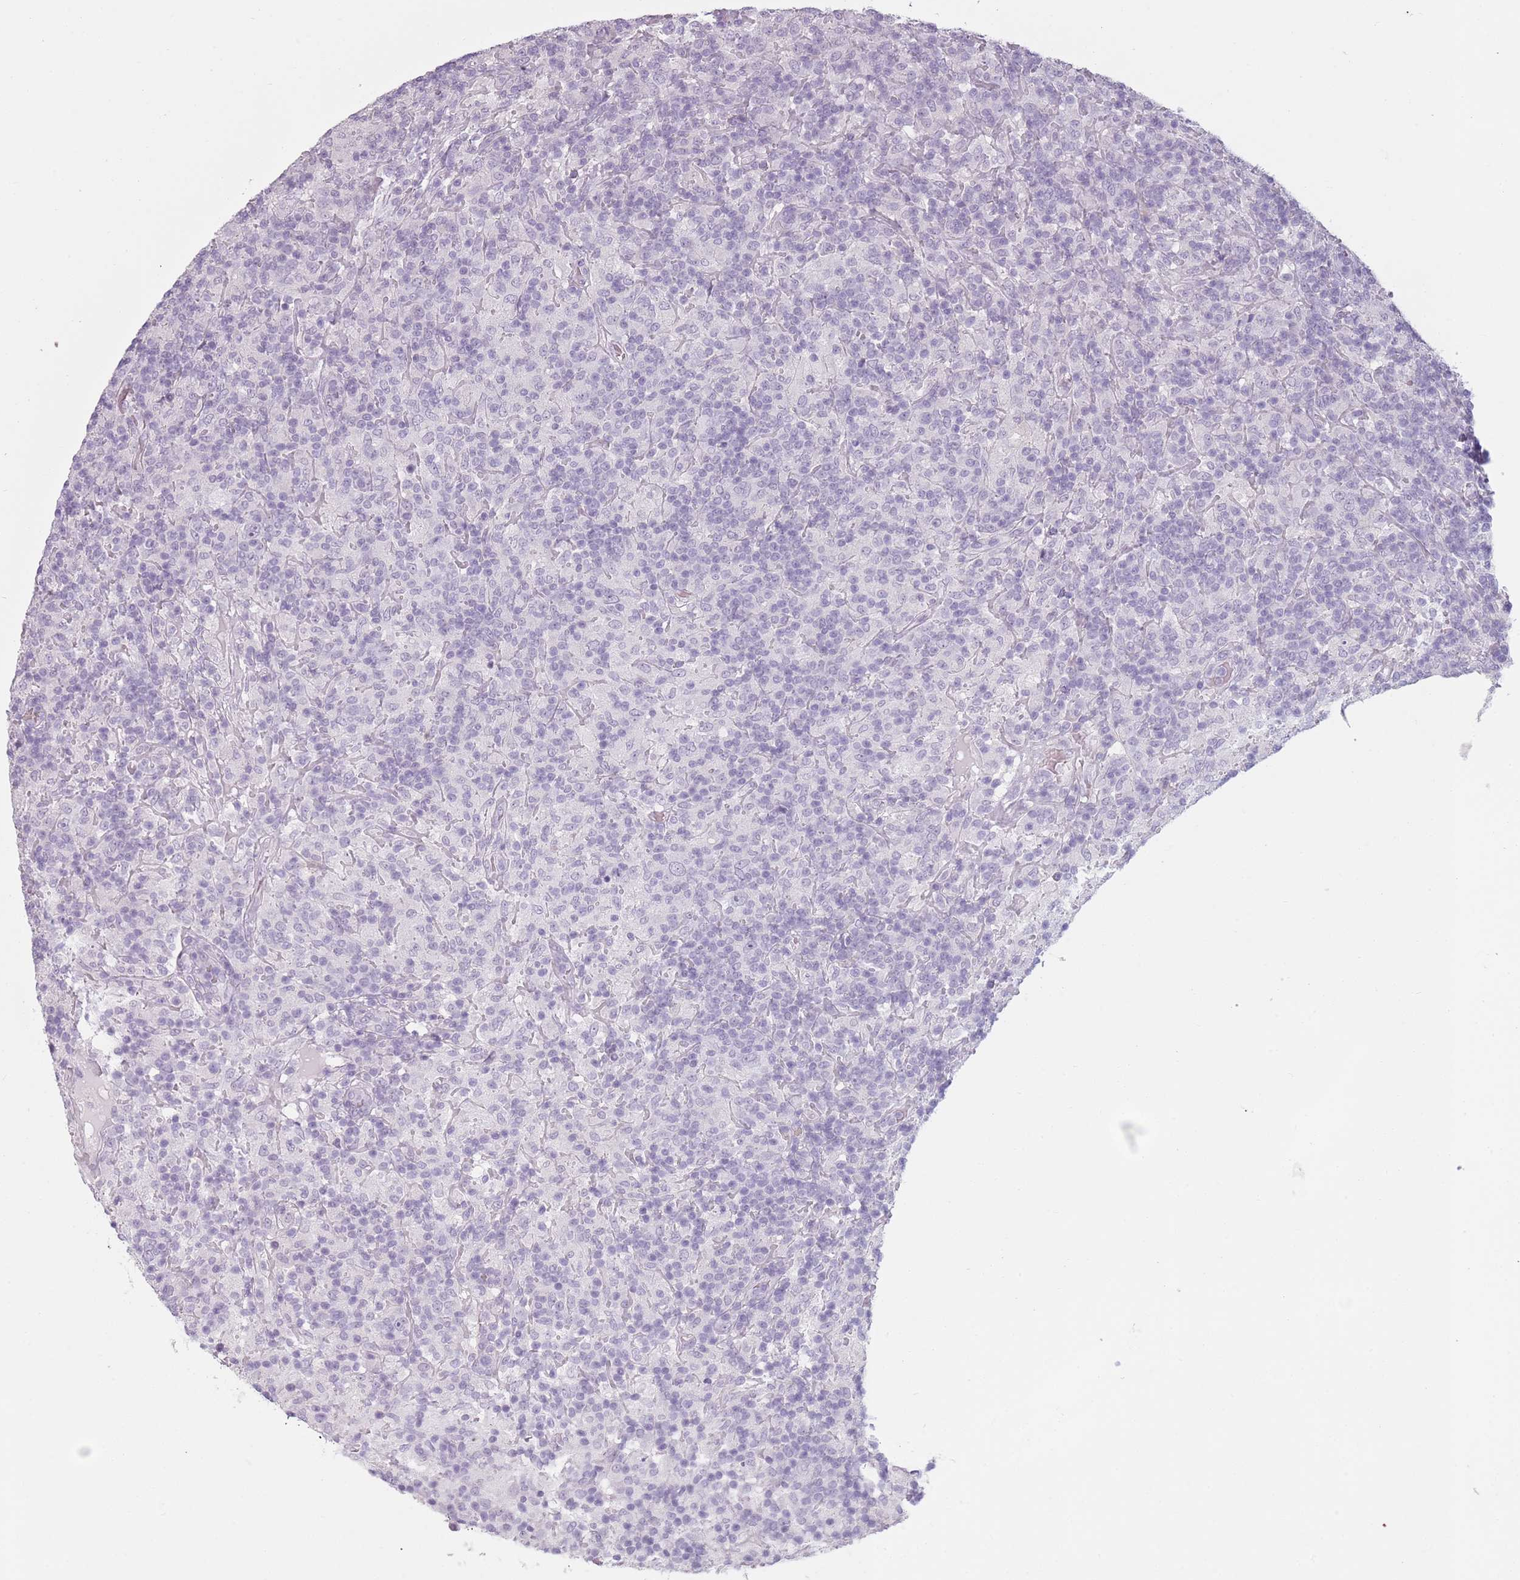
{"staining": {"intensity": "negative", "quantity": "none", "location": "none"}, "tissue": "lymphoma", "cell_type": "Tumor cells", "image_type": "cancer", "snomed": [{"axis": "morphology", "description": "Hodgkin's disease, NOS"}, {"axis": "topography", "description": "Lymph node"}], "caption": "Tumor cells are negative for brown protein staining in Hodgkin's disease.", "gene": "PIEZO1", "patient": {"sex": "male", "age": 70}}